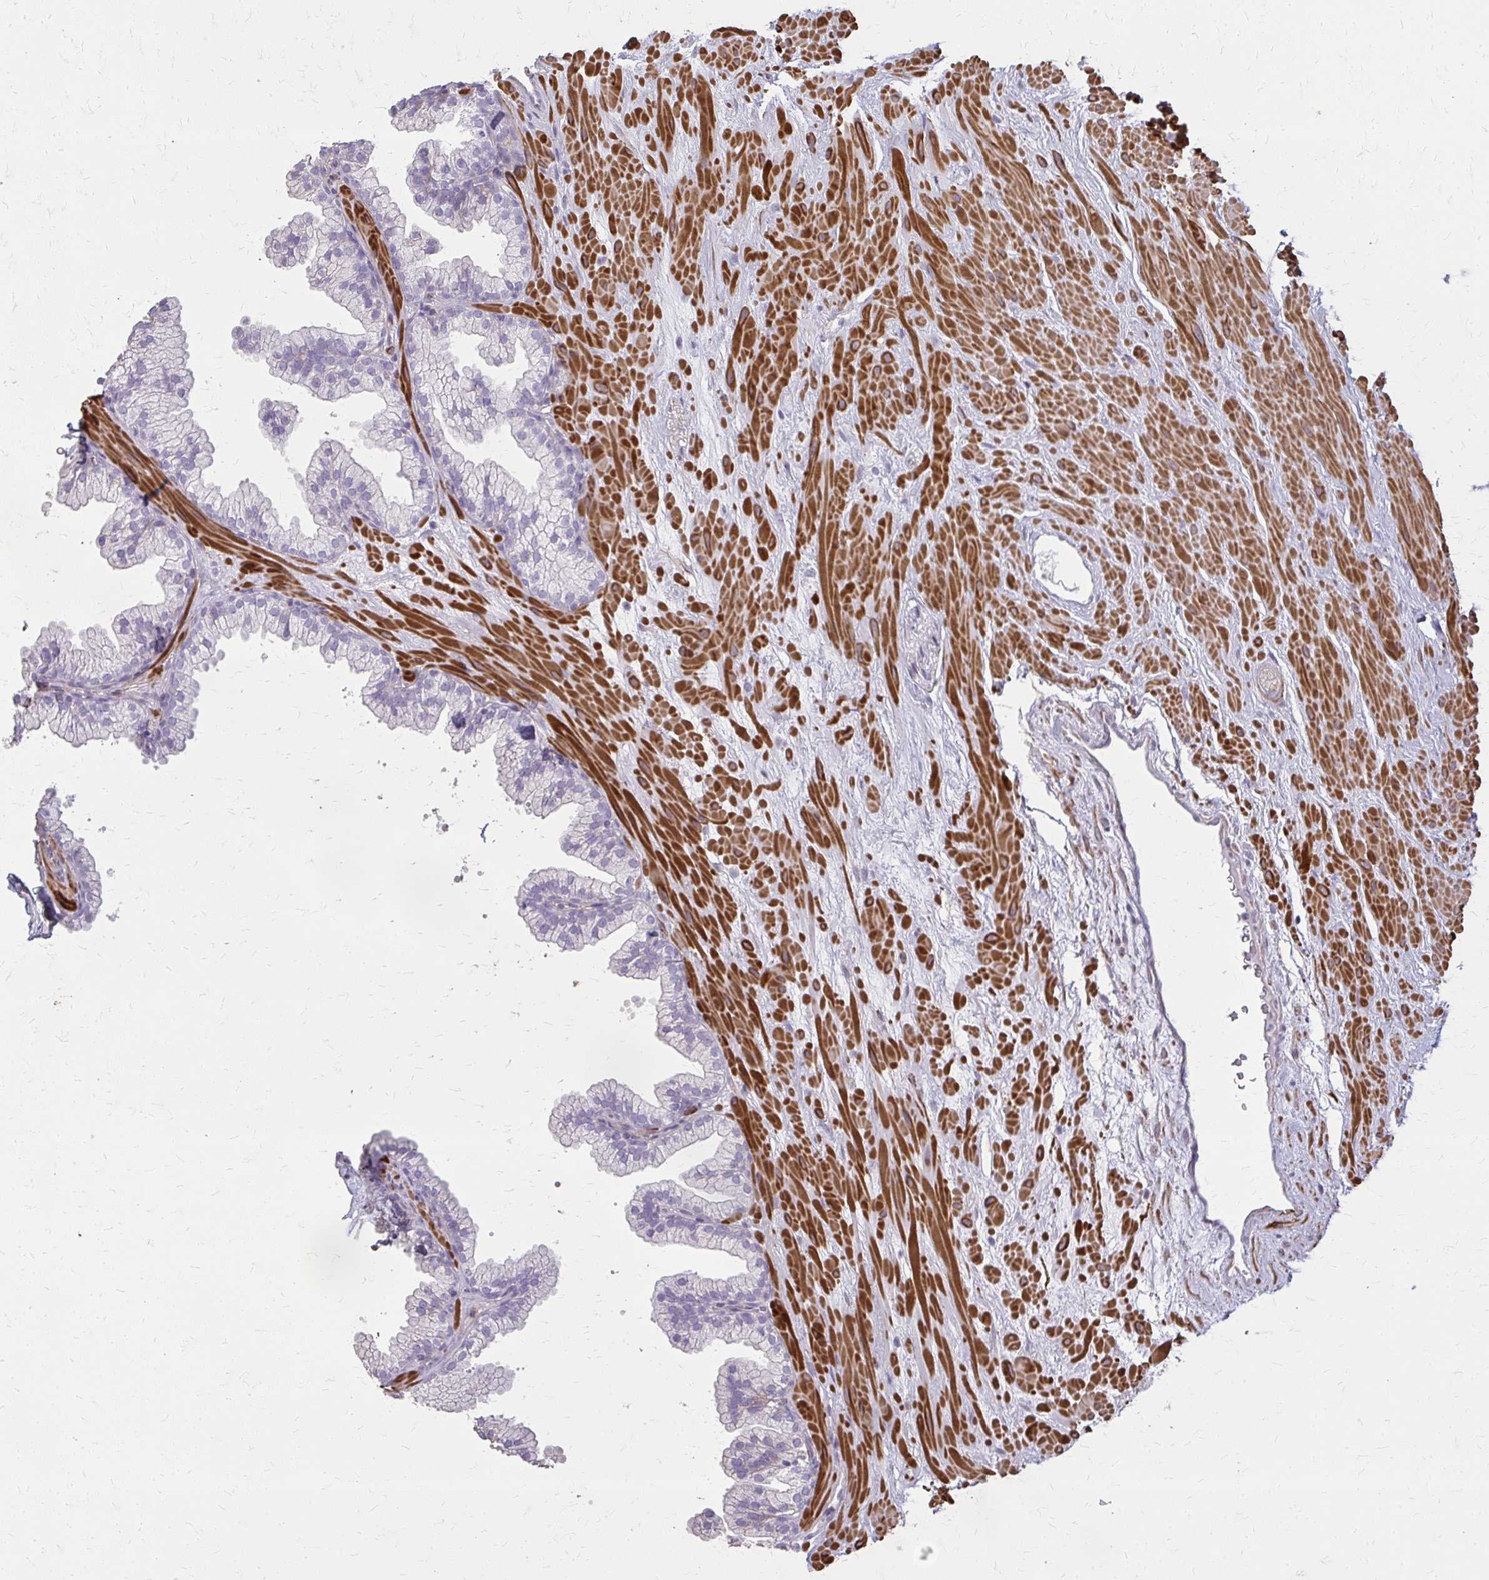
{"staining": {"intensity": "negative", "quantity": "none", "location": "none"}, "tissue": "prostate", "cell_type": "Glandular cells", "image_type": "normal", "snomed": [{"axis": "morphology", "description": "Normal tissue, NOS"}, {"axis": "topography", "description": "Prostate"}, {"axis": "topography", "description": "Peripheral nerve tissue"}], "caption": "Immunohistochemical staining of benign prostate demonstrates no significant positivity in glandular cells. (DAB immunohistochemistry (IHC) visualized using brightfield microscopy, high magnification).", "gene": "TENM4", "patient": {"sex": "male", "age": 61}}